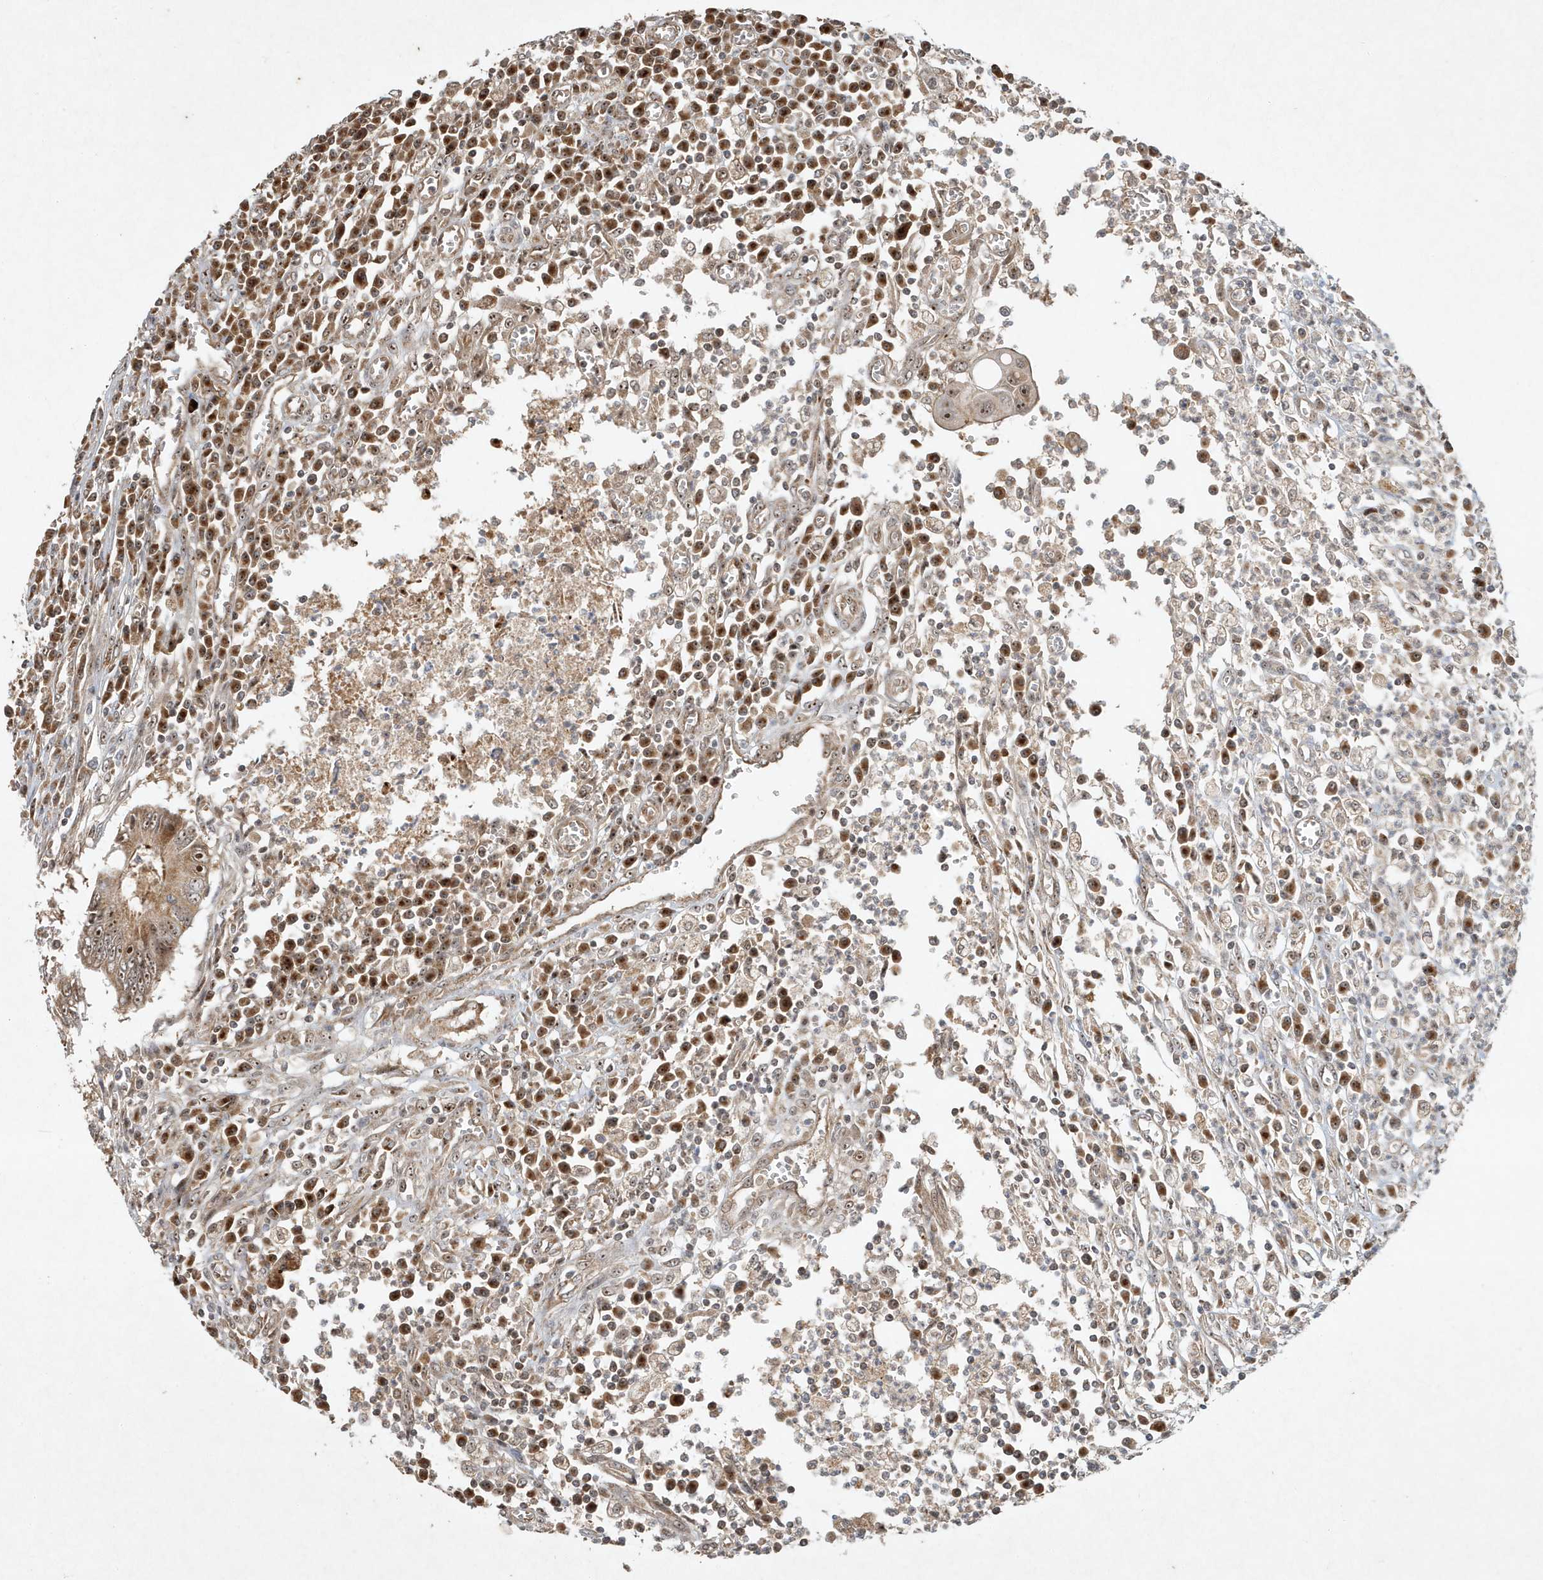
{"staining": {"intensity": "moderate", "quantity": ">75%", "location": "cytoplasmic/membranous,nuclear"}, "tissue": "colorectal cancer", "cell_type": "Tumor cells", "image_type": "cancer", "snomed": [{"axis": "morphology", "description": "Inflammation, NOS"}, {"axis": "morphology", "description": "Adenocarcinoma, NOS"}, {"axis": "topography", "description": "Colon"}], "caption": "Tumor cells show medium levels of moderate cytoplasmic/membranous and nuclear positivity in about >75% of cells in colorectal cancer (adenocarcinoma). (DAB (3,3'-diaminobenzidine) IHC, brown staining for protein, blue staining for nuclei).", "gene": "ABCB9", "patient": {"sex": "male", "age": 72}}